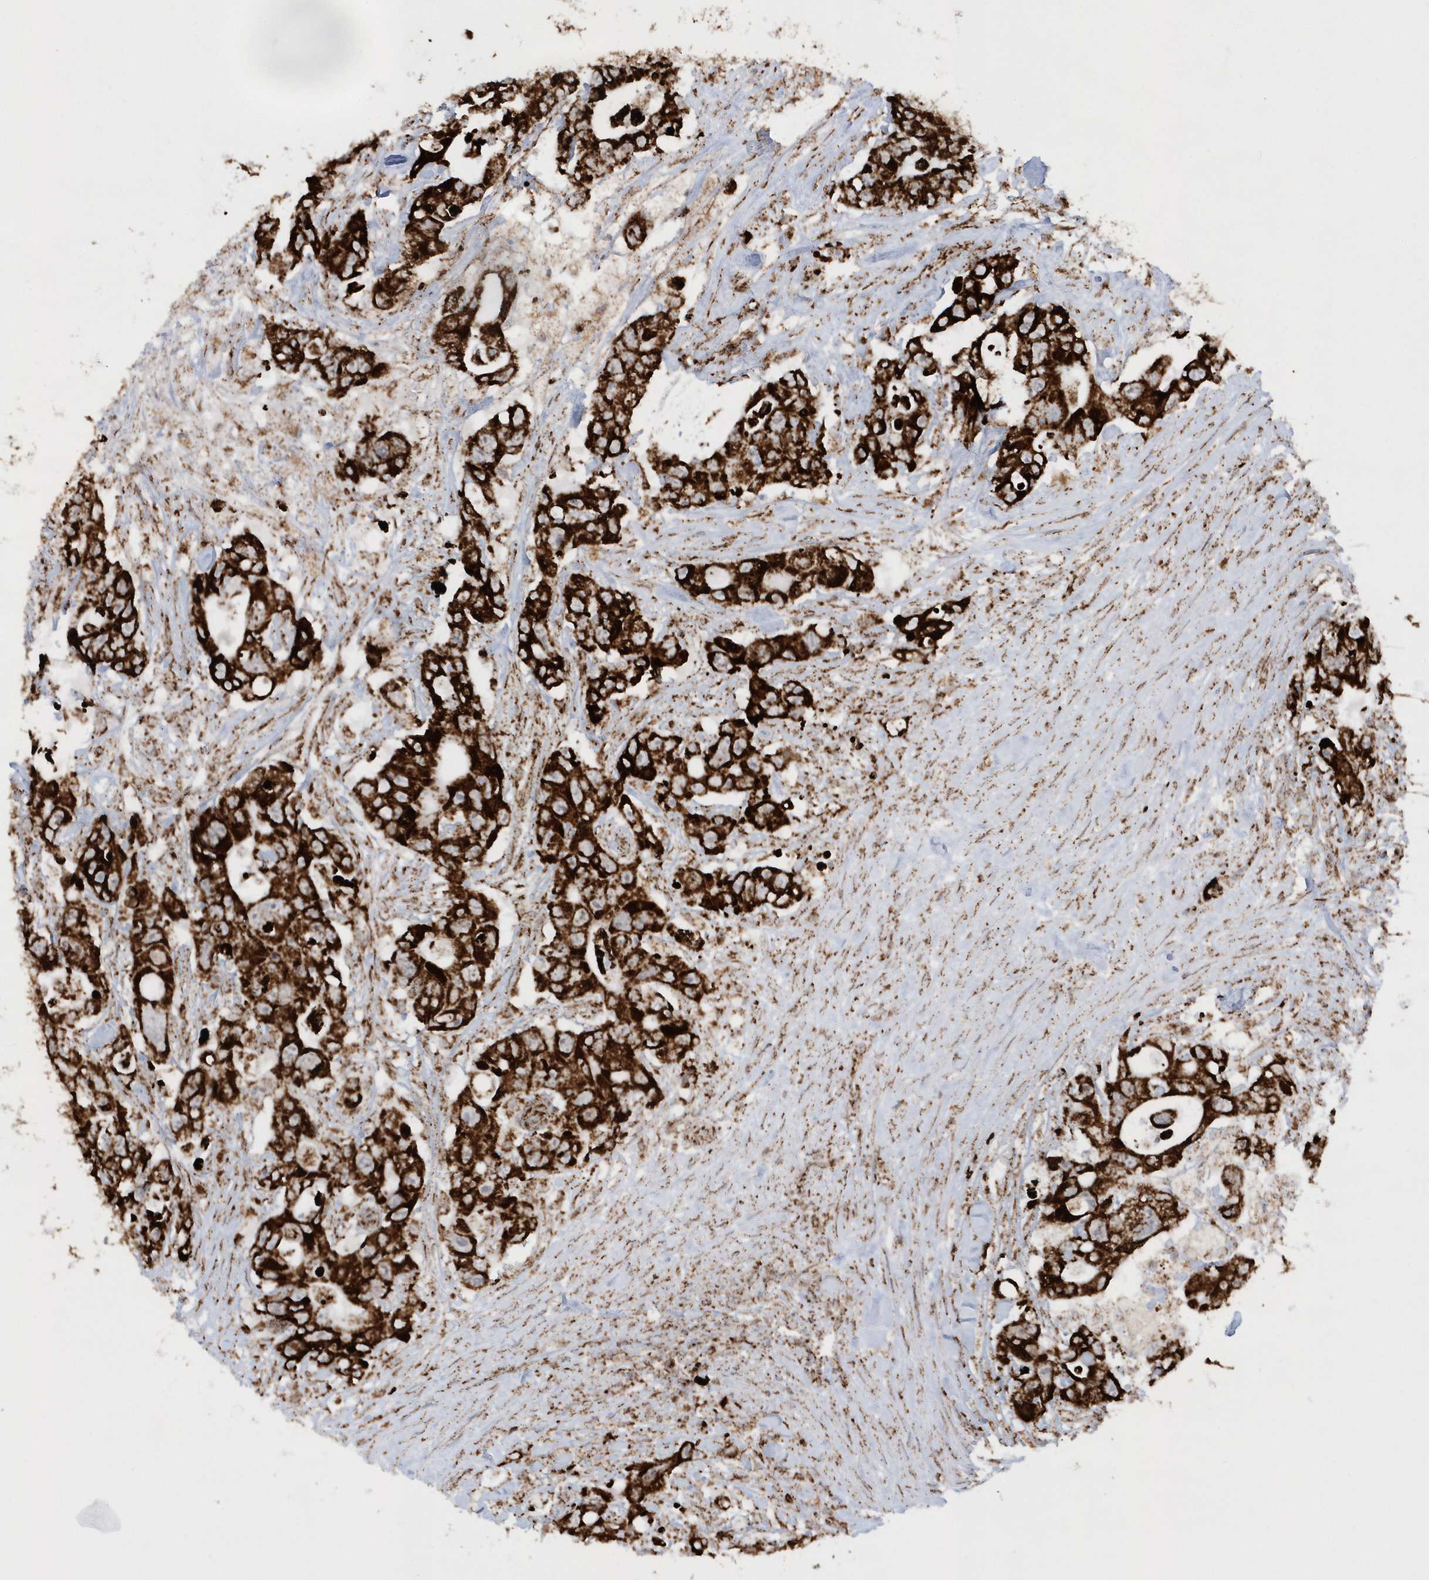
{"staining": {"intensity": "strong", "quantity": ">75%", "location": "cytoplasmic/membranous"}, "tissue": "colorectal cancer", "cell_type": "Tumor cells", "image_type": "cancer", "snomed": [{"axis": "morphology", "description": "Adenocarcinoma, NOS"}, {"axis": "topography", "description": "Colon"}], "caption": "Immunohistochemical staining of human colorectal cancer demonstrates high levels of strong cytoplasmic/membranous protein staining in about >75% of tumor cells. (DAB (3,3'-diaminobenzidine) IHC with brightfield microscopy, high magnification).", "gene": "CRY2", "patient": {"sex": "female", "age": 46}}